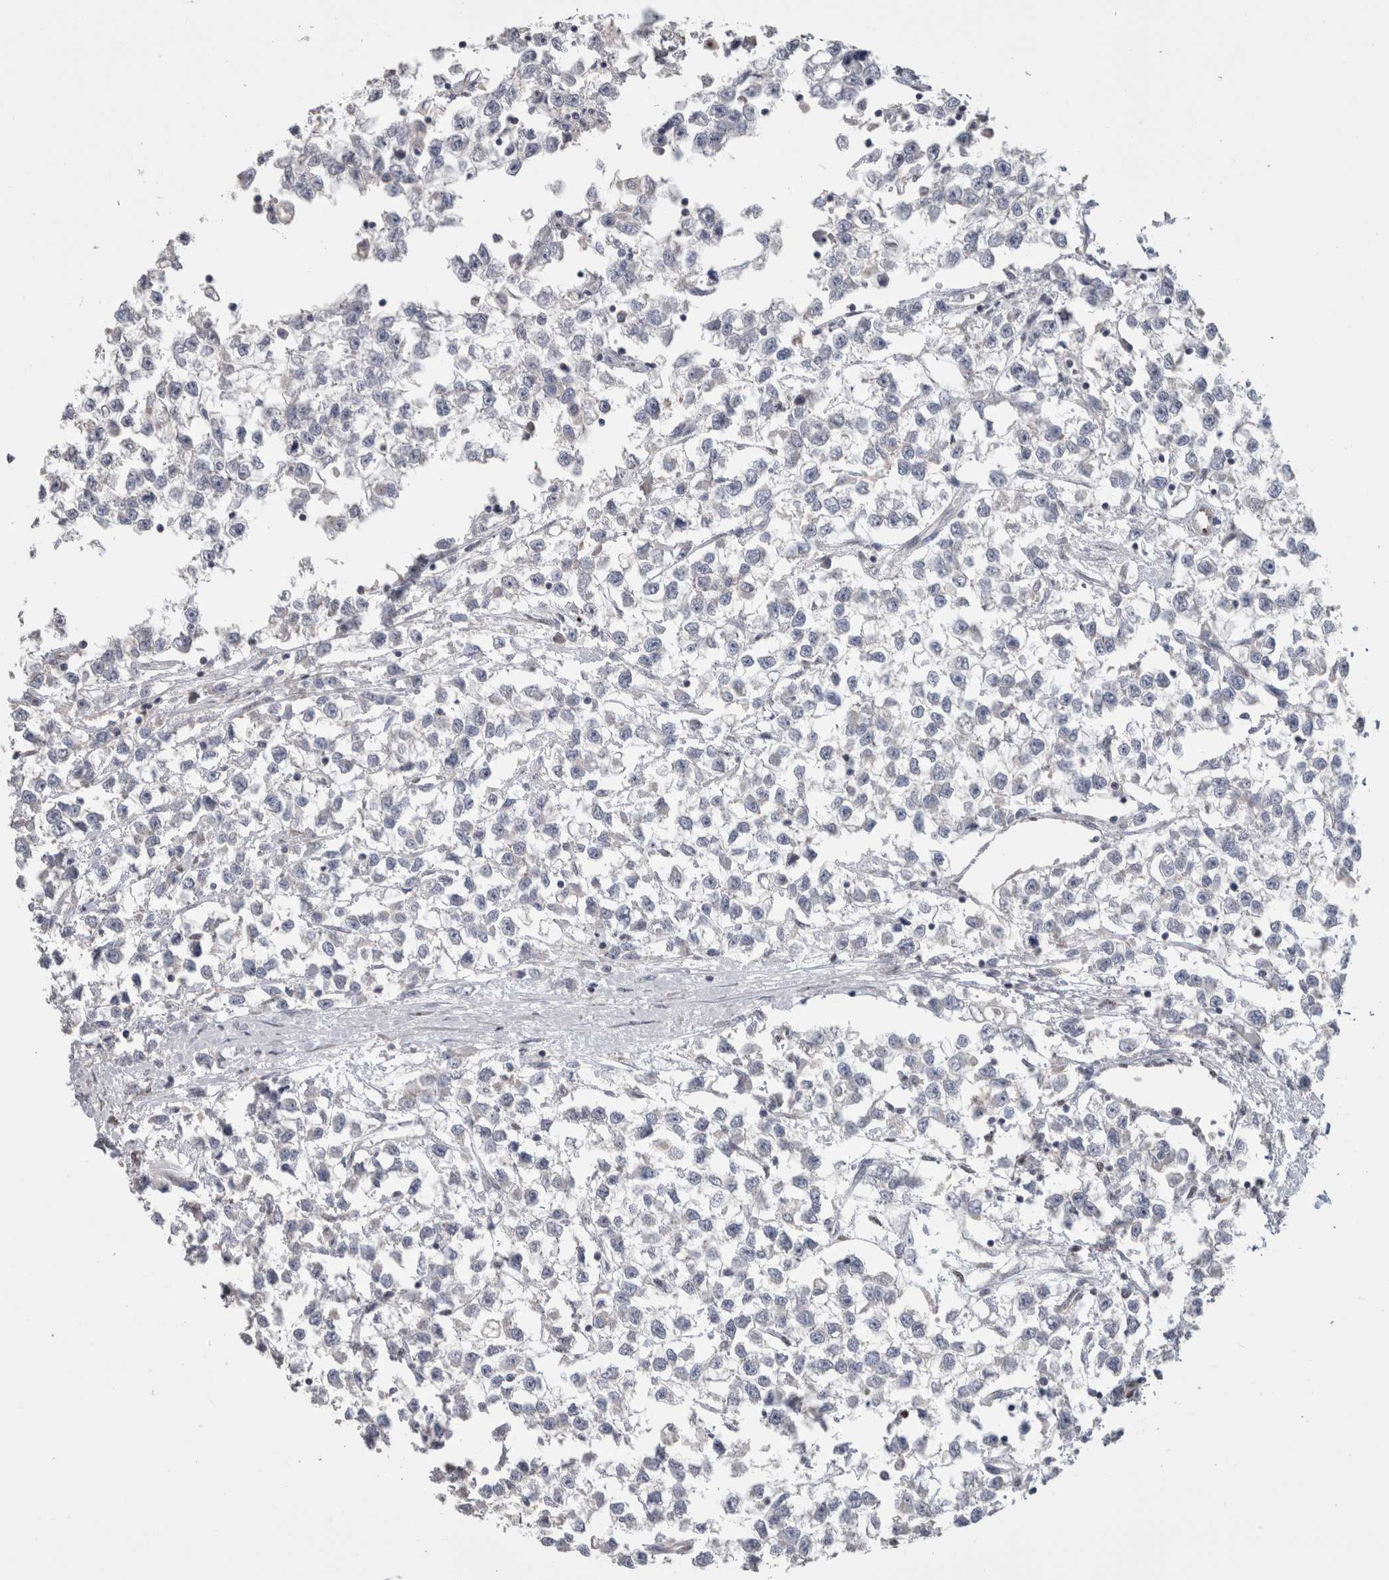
{"staining": {"intensity": "negative", "quantity": "none", "location": "none"}, "tissue": "testis cancer", "cell_type": "Tumor cells", "image_type": "cancer", "snomed": [{"axis": "morphology", "description": "Seminoma, NOS"}, {"axis": "morphology", "description": "Carcinoma, Embryonal, NOS"}, {"axis": "topography", "description": "Testis"}], "caption": "The IHC micrograph has no significant staining in tumor cells of testis seminoma tissue. Nuclei are stained in blue.", "gene": "IL33", "patient": {"sex": "male", "age": 51}}